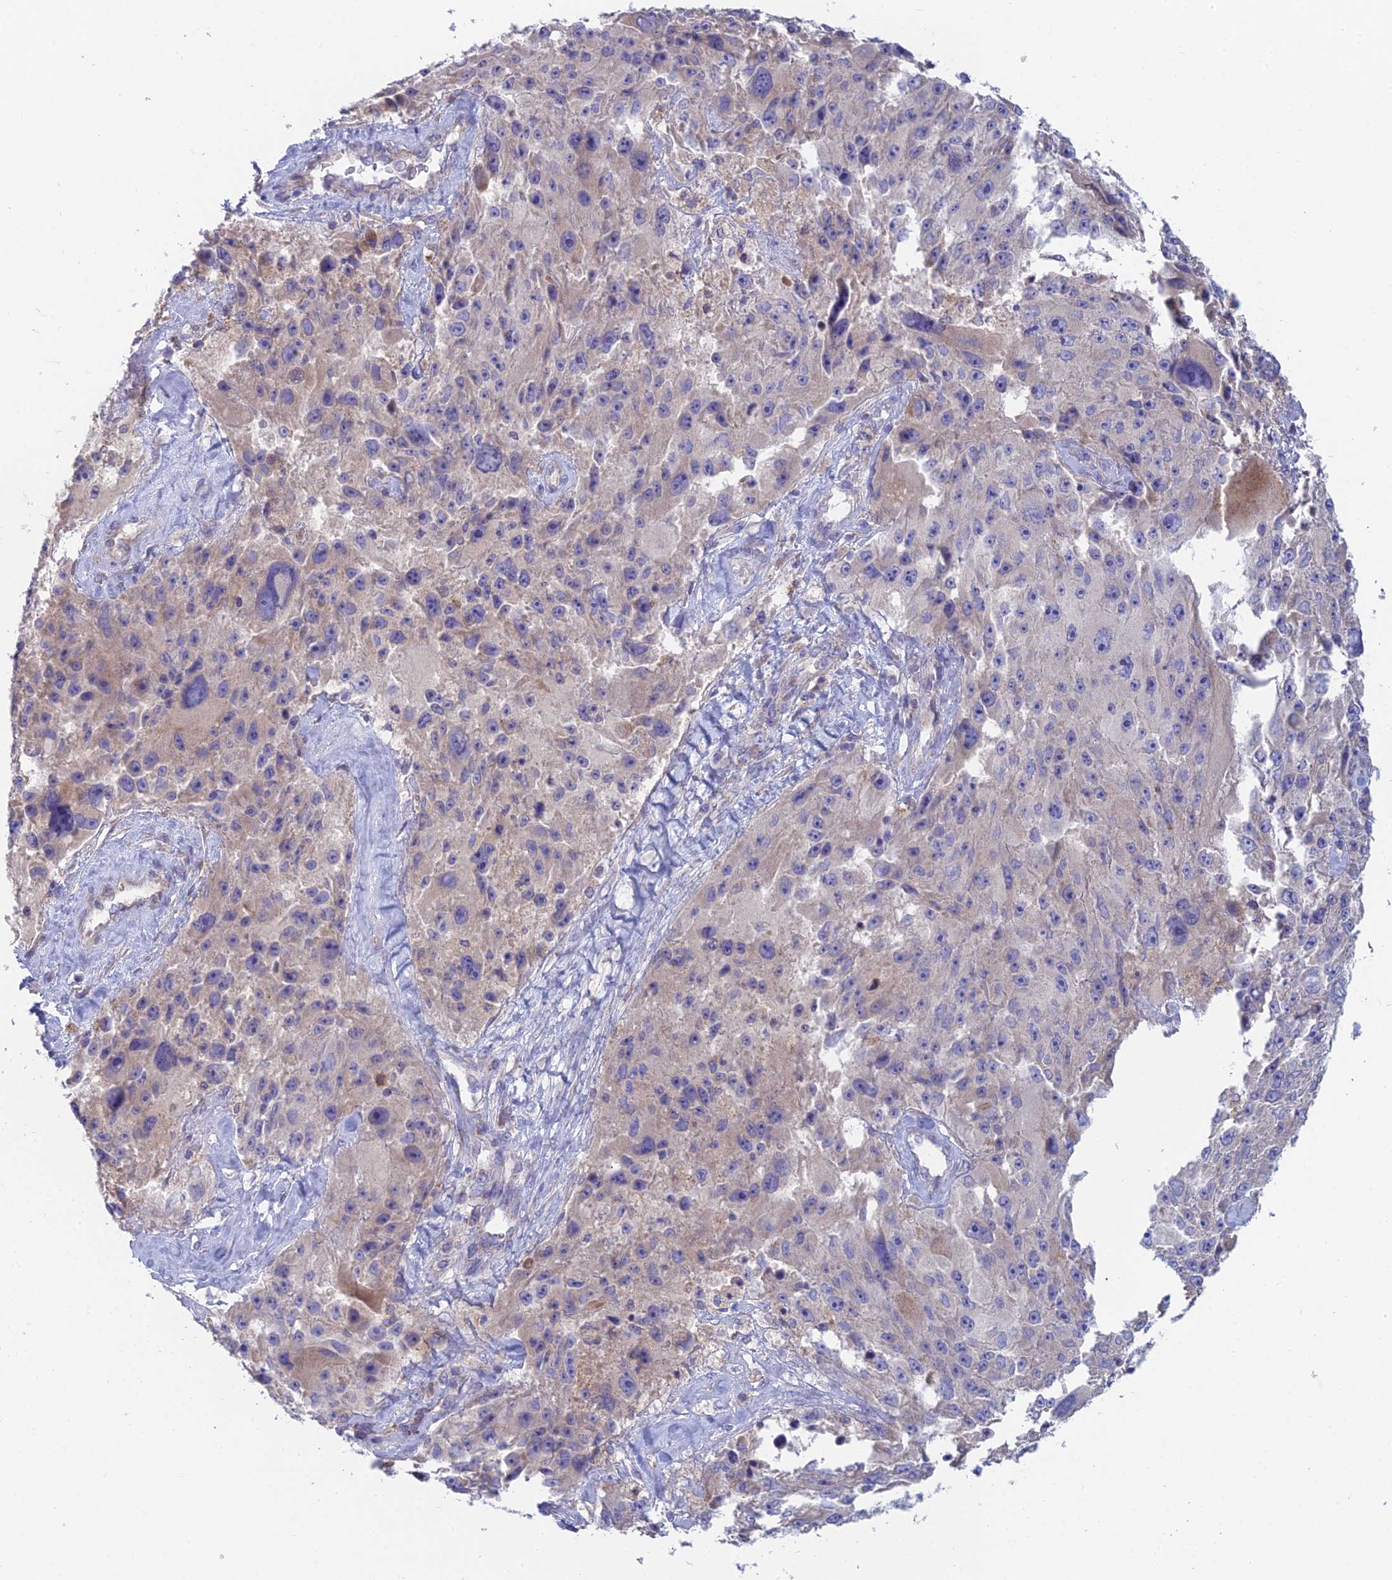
{"staining": {"intensity": "negative", "quantity": "none", "location": "none"}, "tissue": "melanoma", "cell_type": "Tumor cells", "image_type": "cancer", "snomed": [{"axis": "morphology", "description": "Malignant melanoma, Metastatic site"}, {"axis": "topography", "description": "Lymph node"}], "caption": "Immunohistochemistry micrograph of neoplastic tissue: malignant melanoma (metastatic site) stained with DAB (3,3'-diaminobenzidine) exhibits no significant protein expression in tumor cells. Brightfield microscopy of immunohistochemistry stained with DAB (3,3'-diaminobenzidine) (brown) and hematoxylin (blue), captured at high magnification.", "gene": "IFTAP", "patient": {"sex": "male", "age": 62}}